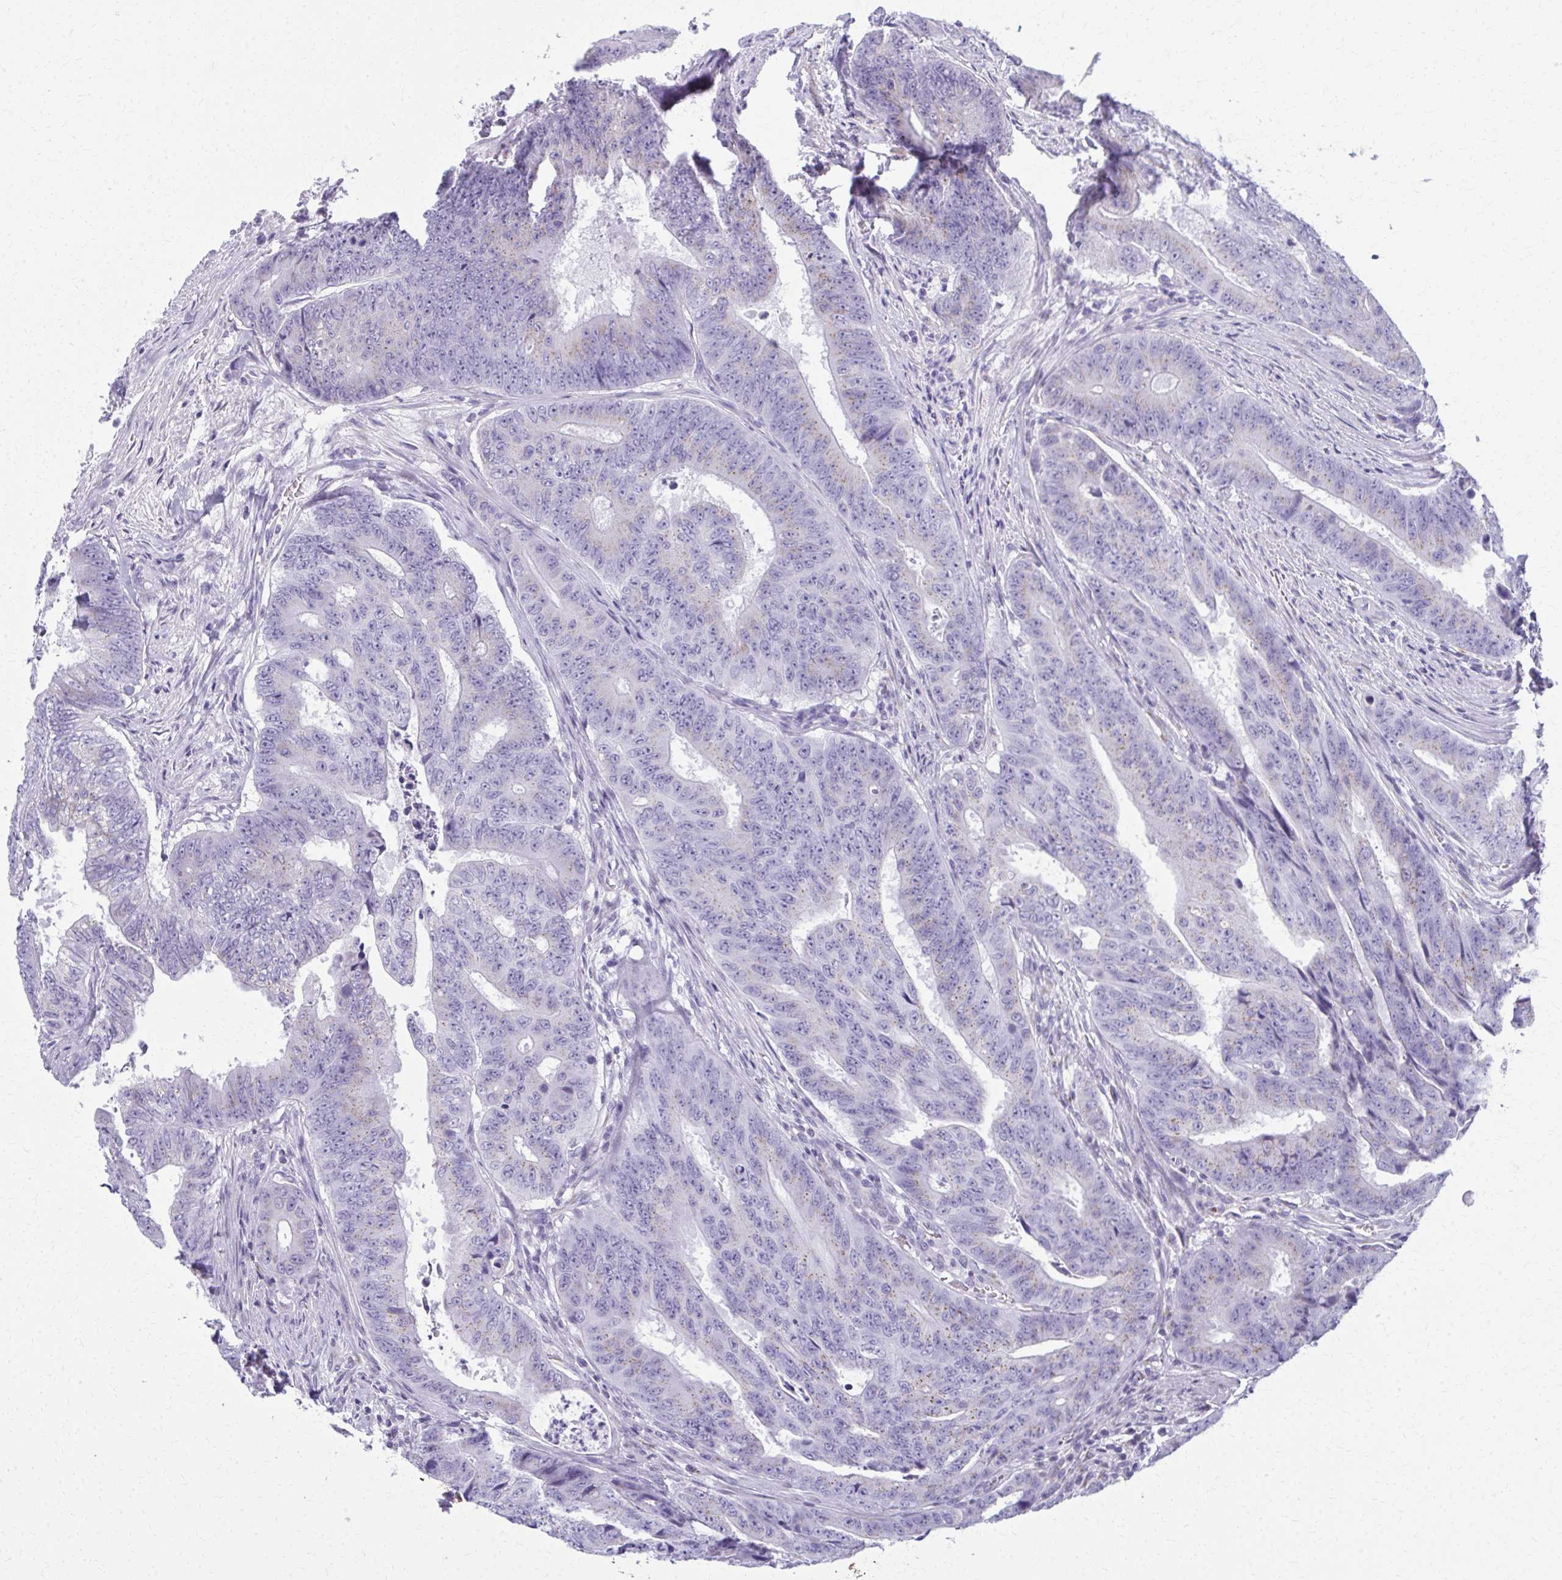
{"staining": {"intensity": "negative", "quantity": "none", "location": "none"}, "tissue": "colorectal cancer", "cell_type": "Tumor cells", "image_type": "cancer", "snomed": [{"axis": "morphology", "description": "Adenocarcinoma, NOS"}, {"axis": "topography", "description": "Colon"}], "caption": "IHC photomicrograph of human colorectal cancer stained for a protein (brown), which displays no positivity in tumor cells.", "gene": "SCLY", "patient": {"sex": "female", "age": 48}}